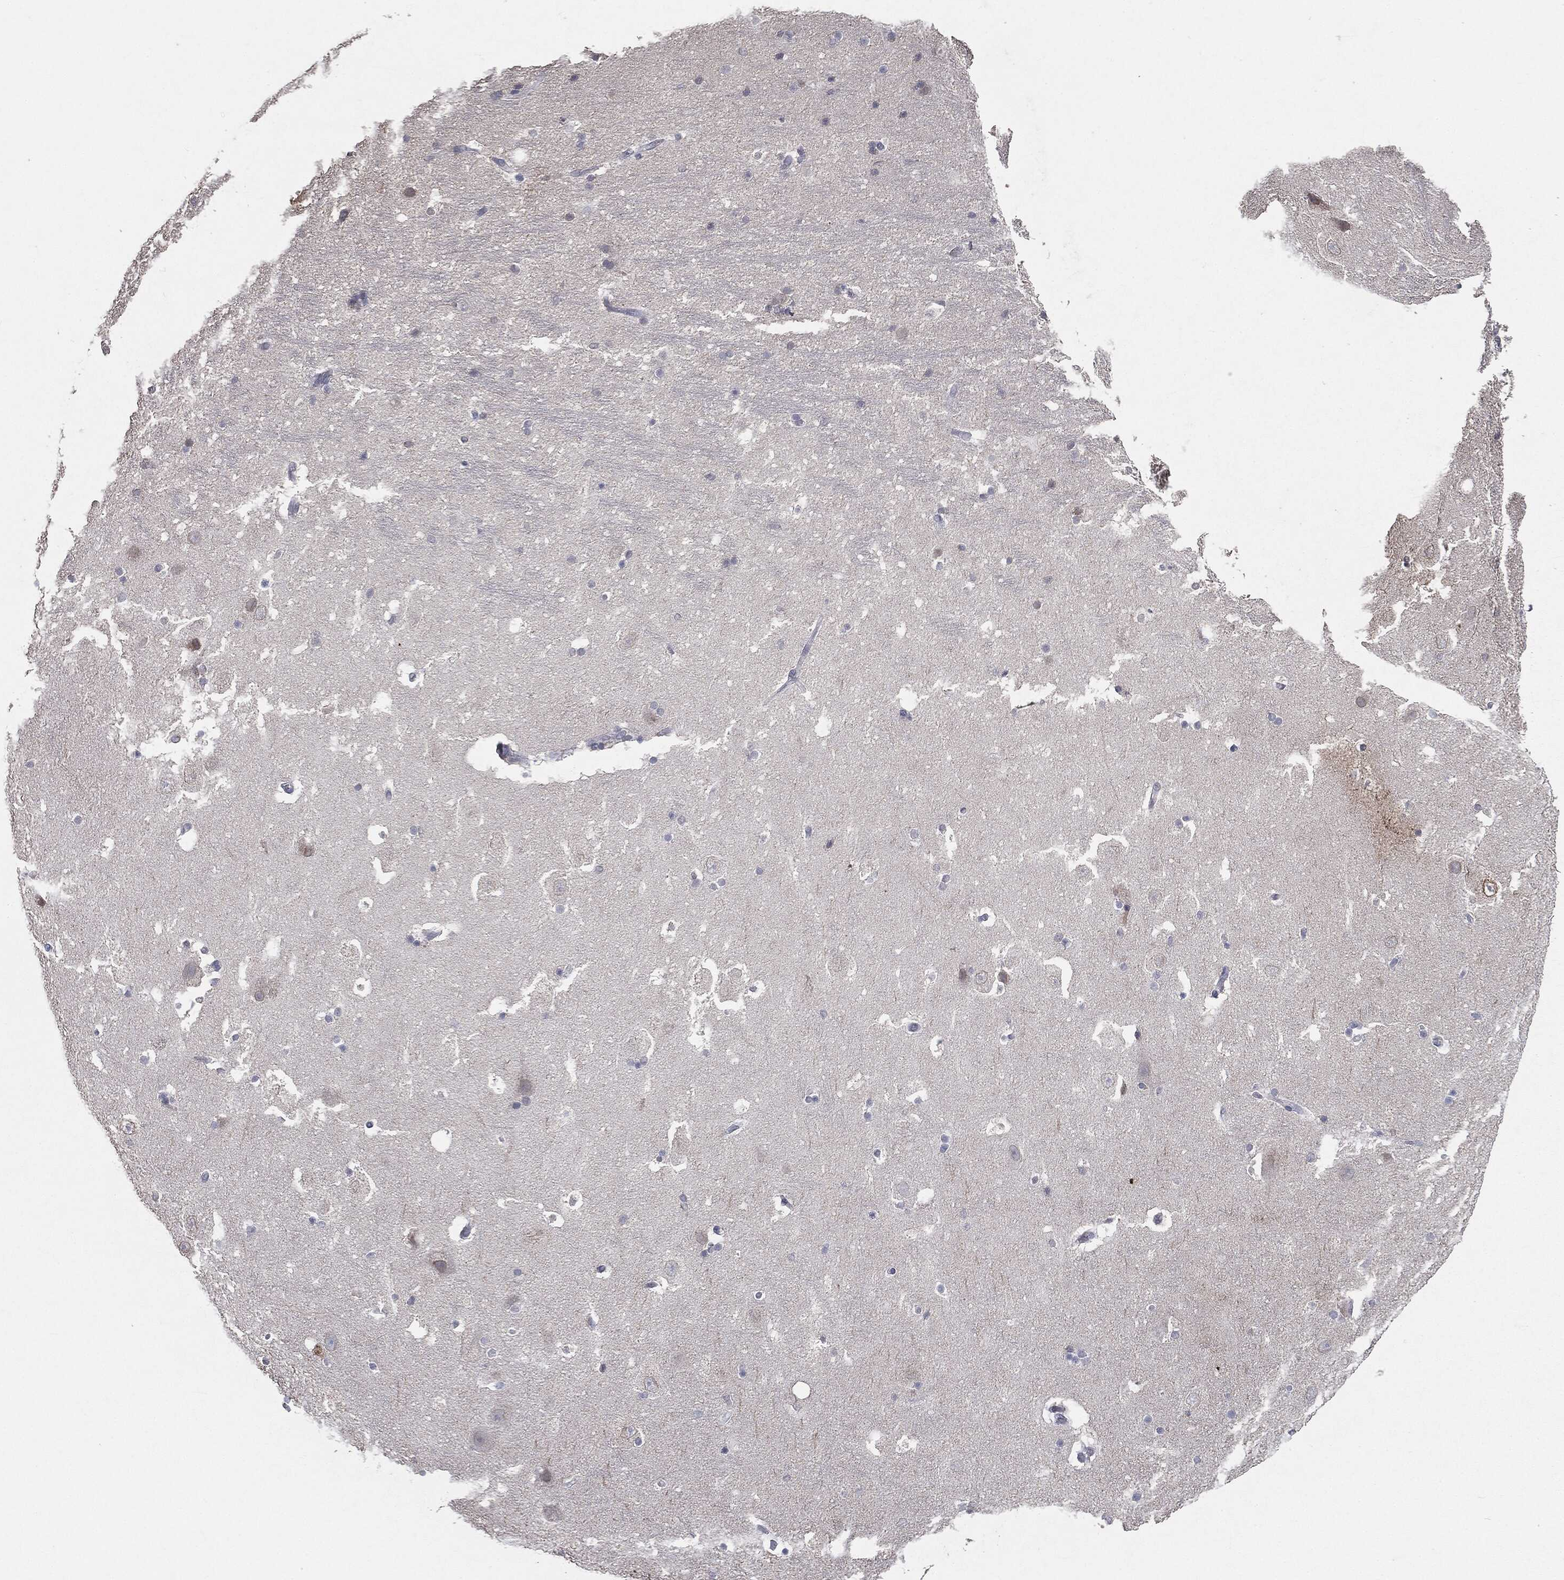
{"staining": {"intensity": "negative", "quantity": "none", "location": "none"}, "tissue": "hippocampus", "cell_type": "Glial cells", "image_type": "normal", "snomed": [{"axis": "morphology", "description": "Normal tissue, NOS"}, {"axis": "topography", "description": "Hippocampus"}], "caption": "This is an immunohistochemistry (IHC) histopathology image of normal hippocampus. There is no positivity in glial cells.", "gene": "SLC2A2", "patient": {"sex": "male", "age": 51}}